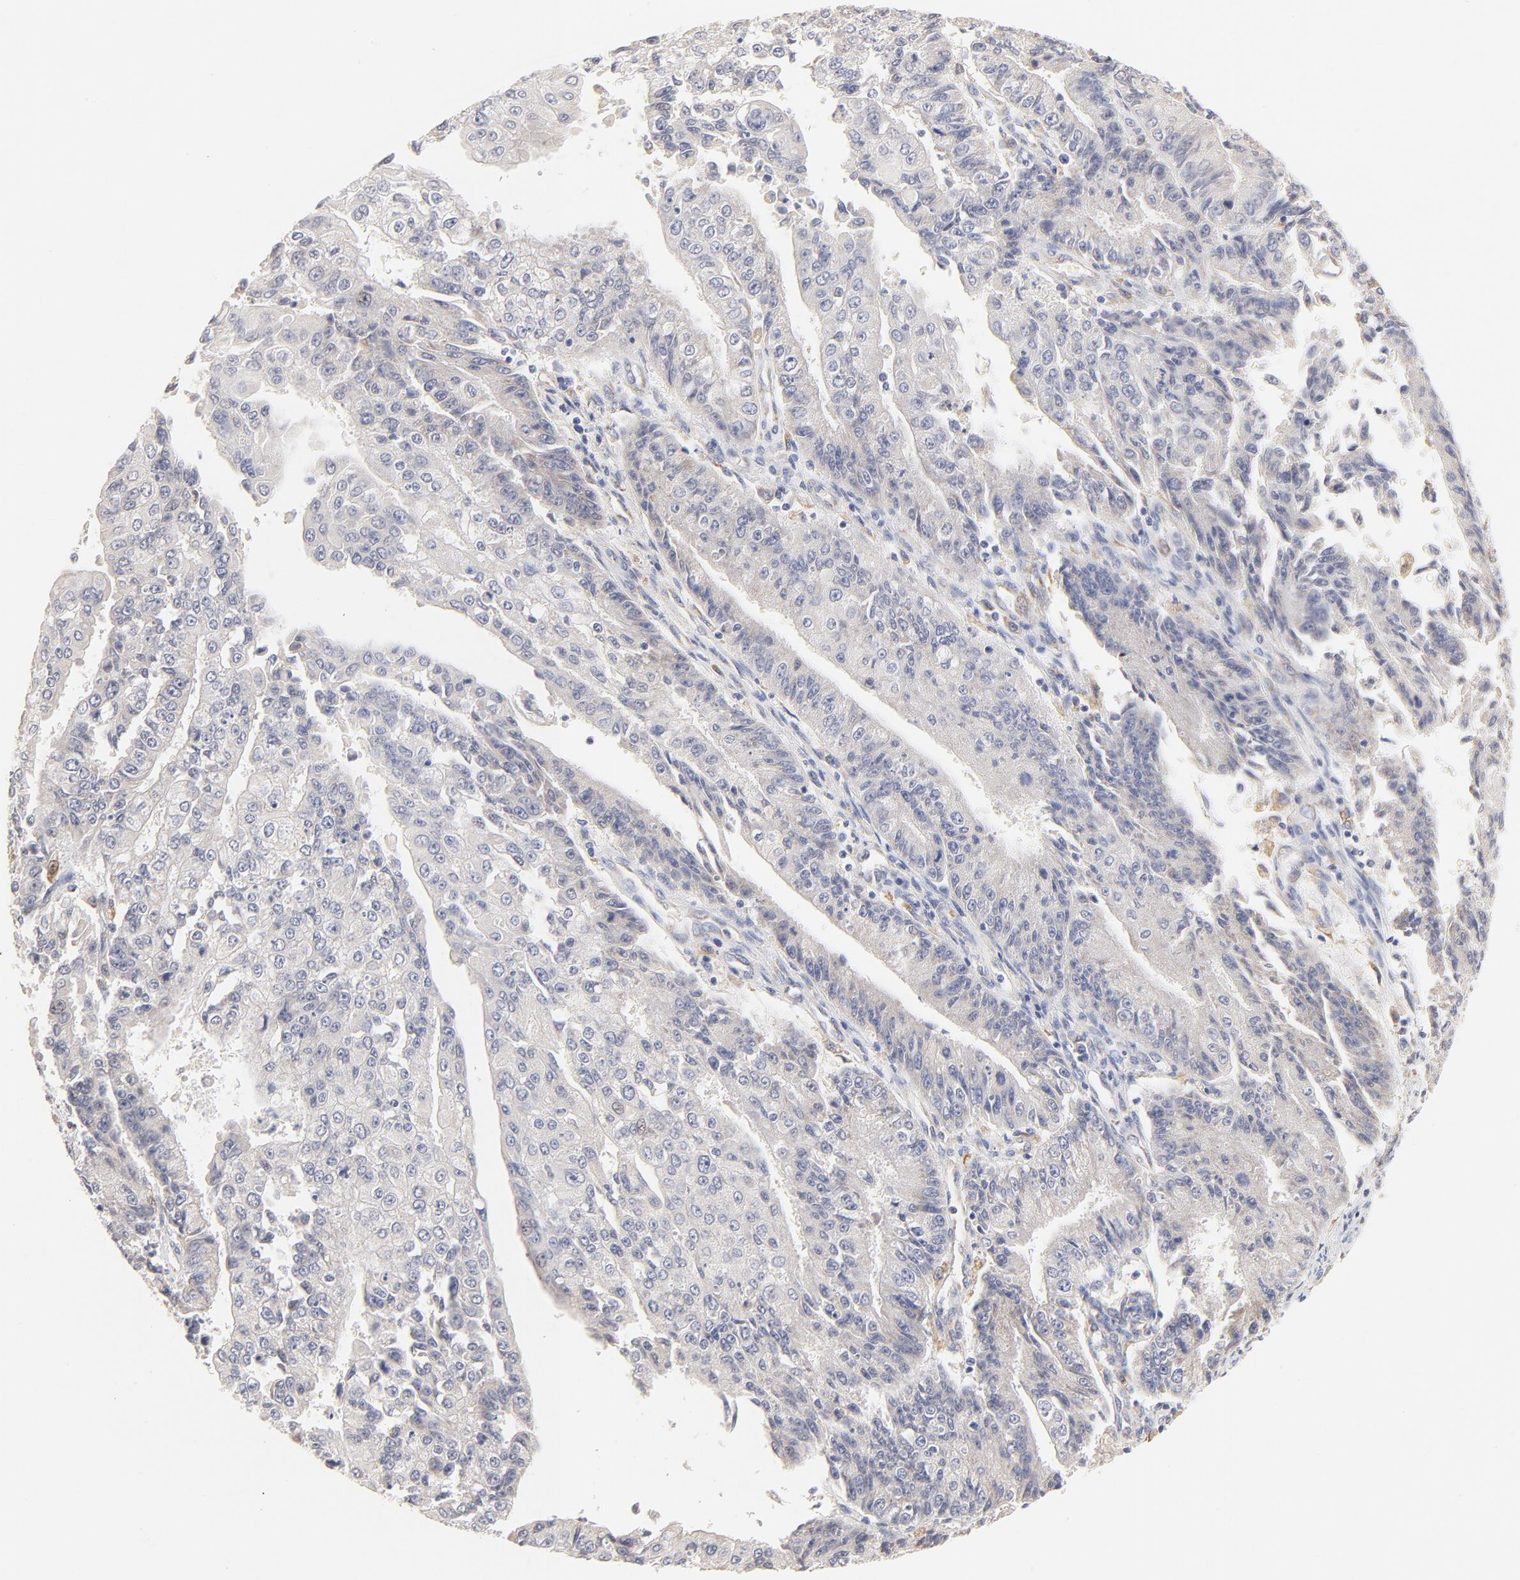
{"staining": {"intensity": "negative", "quantity": "none", "location": "none"}, "tissue": "endometrial cancer", "cell_type": "Tumor cells", "image_type": "cancer", "snomed": [{"axis": "morphology", "description": "Adenocarcinoma, NOS"}, {"axis": "topography", "description": "Endometrium"}], "caption": "An immunohistochemistry (IHC) histopathology image of endometrial cancer (adenocarcinoma) is shown. There is no staining in tumor cells of endometrial cancer (adenocarcinoma).", "gene": "MTERF2", "patient": {"sex": "female", "age": 75}}